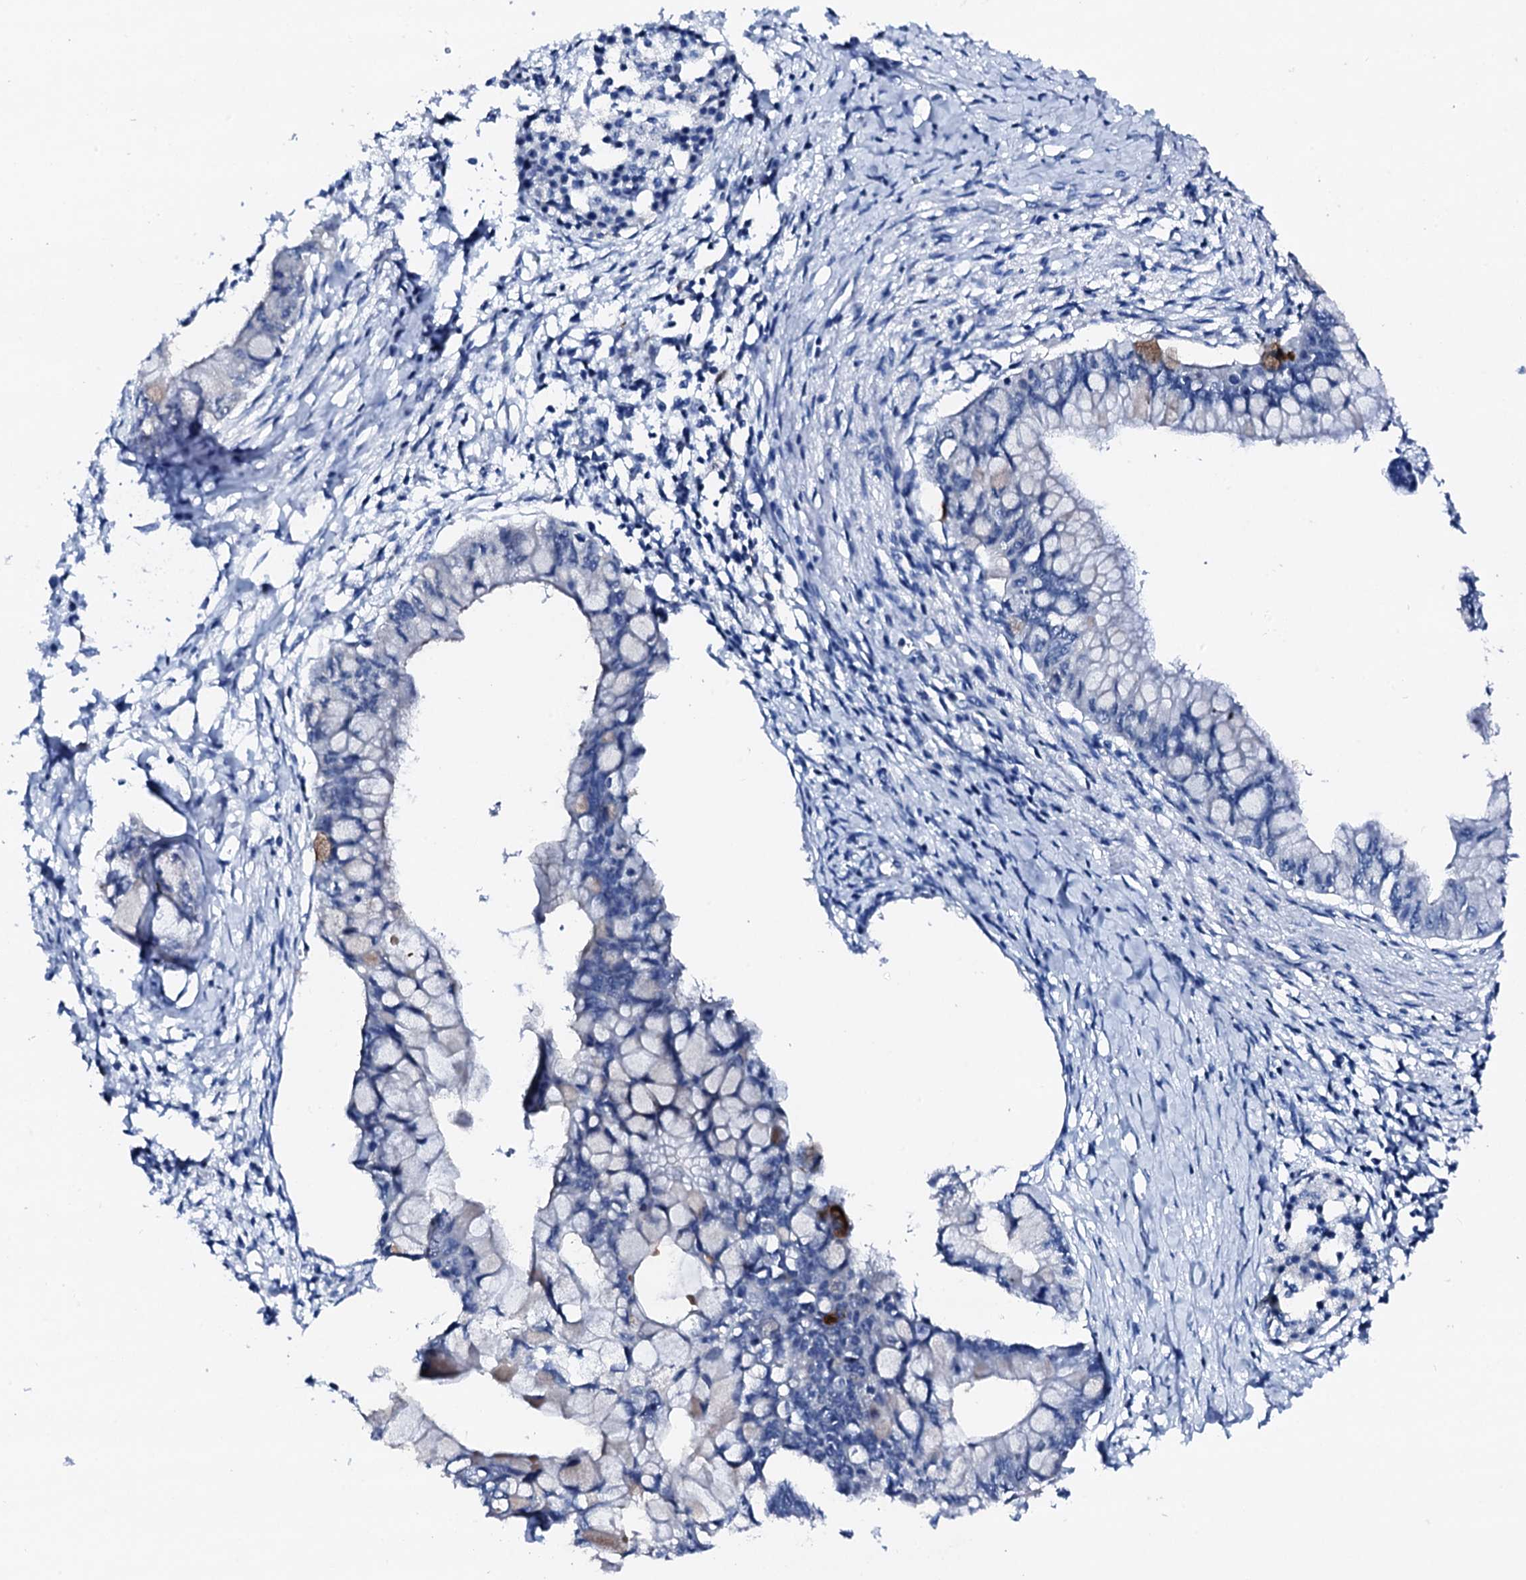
{"staining": {"intensity": "negative", "quantity": "none", "location": "none"}, "tissue": "pancreatic cancer", "cell_type": "Tumor cells", "image_type": "cancer", "snomed": [{"axis": "morphology", "description": "Adenocarcinoma, NOS"}, {"axis": "topography", "description": "Pancreas"}], "caption": "A high-resolution image shows IHC staining of pancreatic adenocarcinoma, which reveals no significant staining in tumor cells.", "gene": "TRAFD1", "patient": {"sex": "male", "age": 48}}